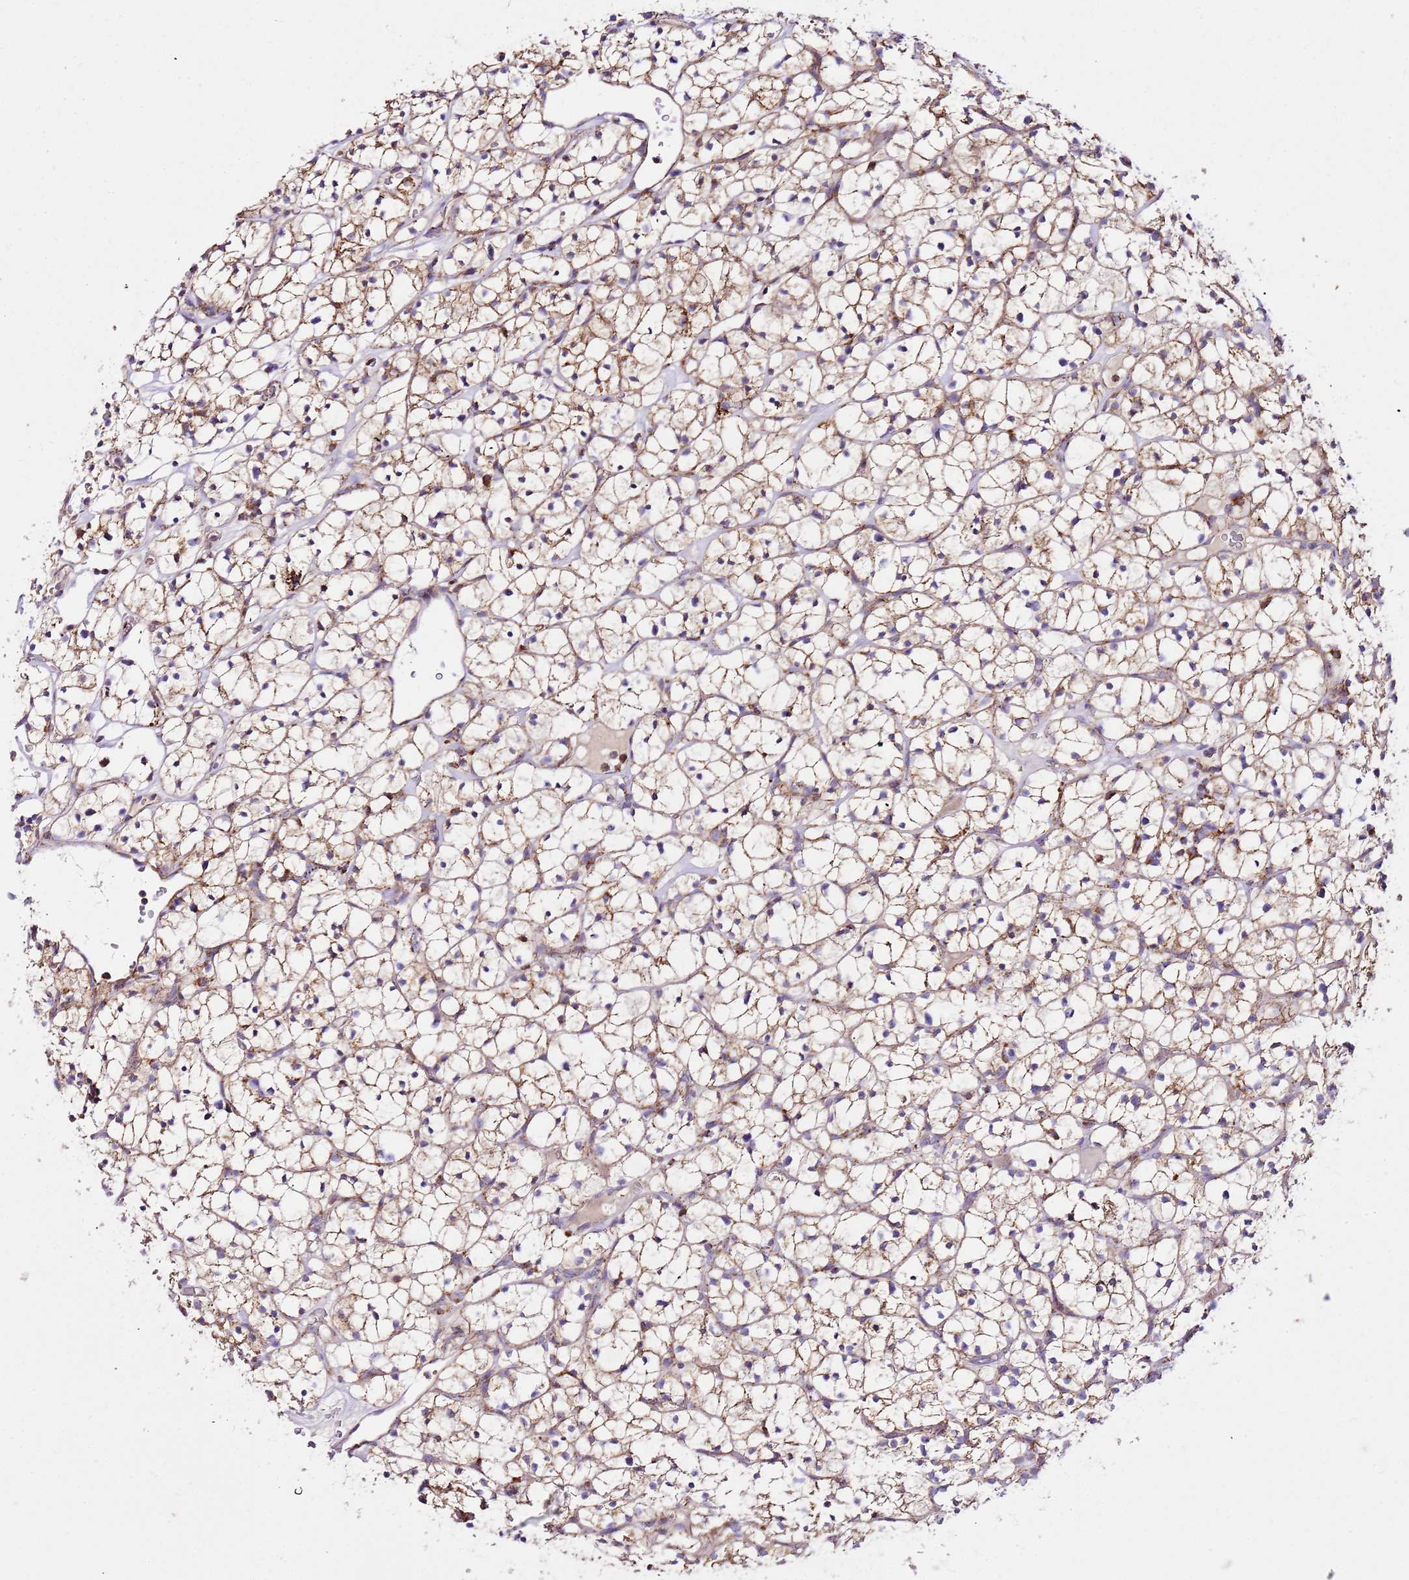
{"staining": {"intensity": "moderate", "quantity": ">75%", "location": "cytoplasmic/membranous"}, "tissue": "renal cancer", "cell_type": "Tumor cells", "image_type": "cancer", "snomed": [{"axis": "morphology", "description": "Adenocarcinoma, NOS"}, {"axis": "topography", "description": "Kidney"}], "caption": "DAB (3,3'-diaminobenzidine) immunohistochemical staining of human renal cancer demonstrates moderate cytoplasmic/membranous protein positivity in about >75% of tumor cells. Using DAB (3,3'-diaminobenzidine) (brown) and hematoxylin (blue) stains, captured at high magnification using brightfield microscopy.", "gene": "ZBTB39", "patient": {"sex": "female", "age": 64}}